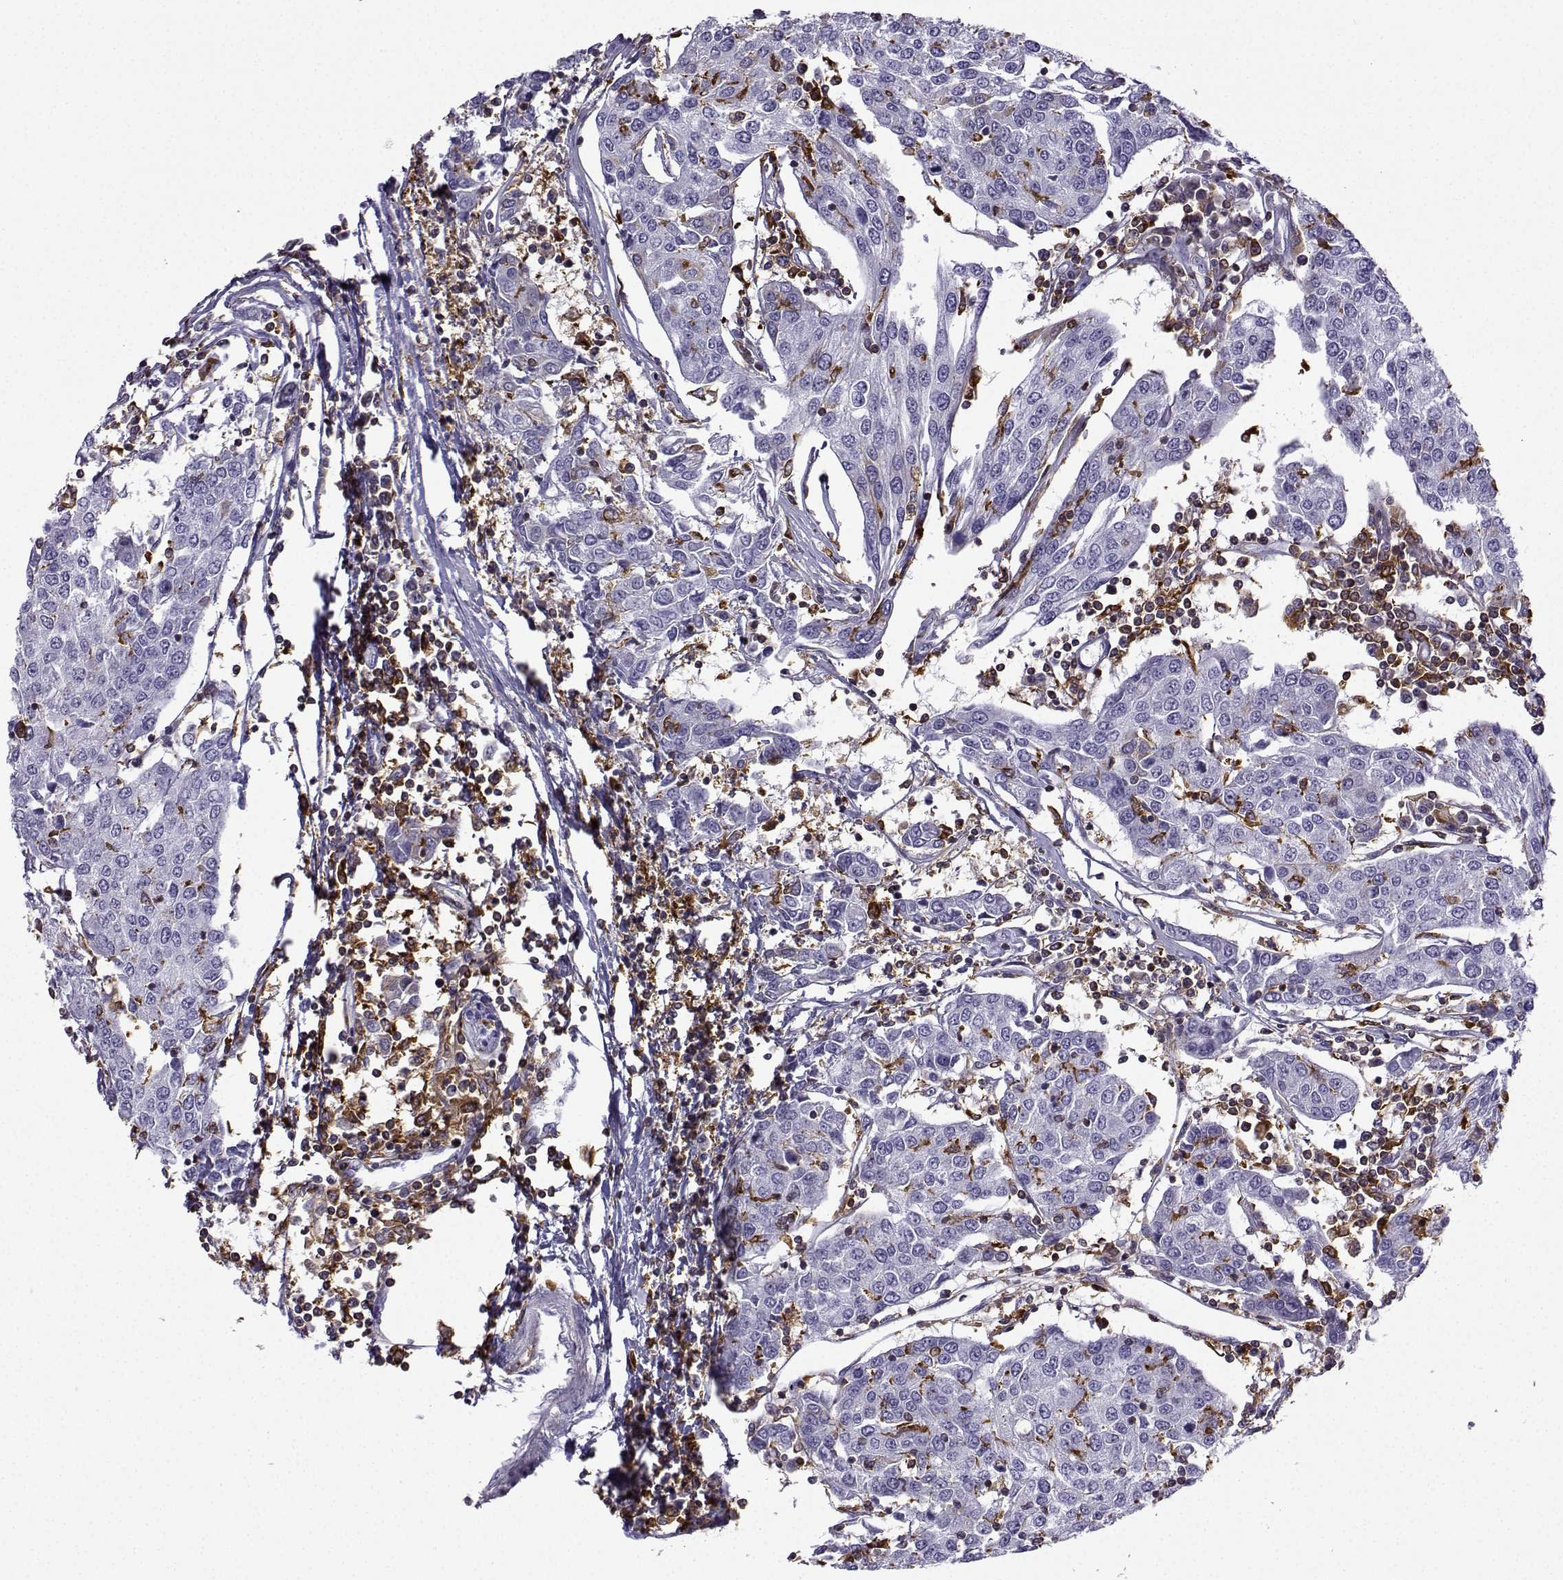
{"staining": {"intensity": "negative", "quantity": "none", "location": "none"}, "tissue": "urothelial cancer", "cell_type": "Tumor cells", "image_type": "cancer", "snomed": [{"axis": "morphology", "description": "Urothelial carcinoma, High grade"}, {"axis": "topography", "description": "Urinary bladder"}], "caption": "Immunohistochemical staining of human urothelial cancer demonstrates no significant positivity in tumor cells.", "gene": "DOCK10", "patient": {"sex": "female", "age": 85}}